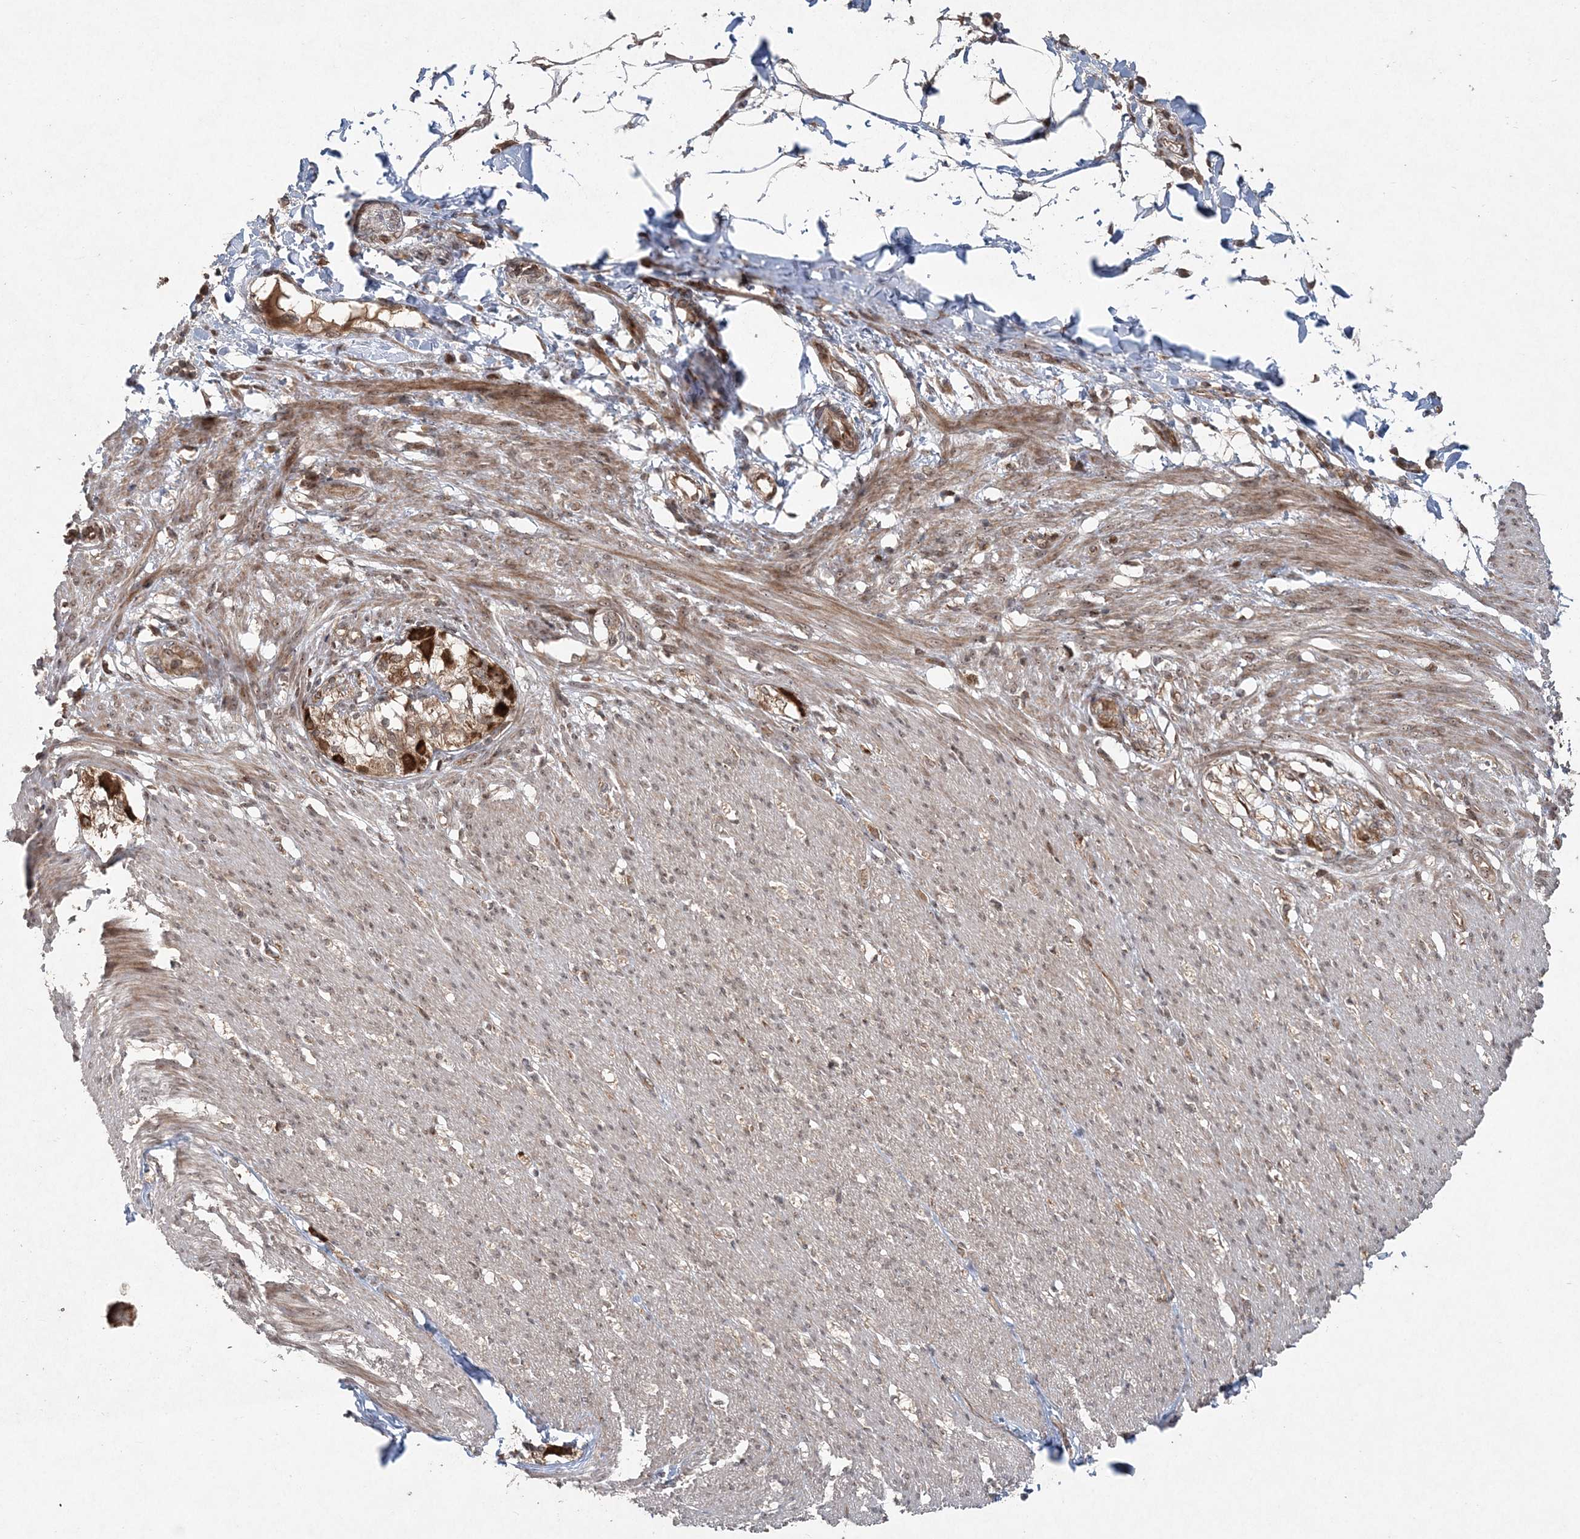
{"staining": {"intensity": "moderate", "quantity": "25%-75%", "location": "cytoplasmic/membranous,nuclear"}, "tissue": "smooth muscle", "cell_type": "Smooth muscle cells", "image_type": "normal", "snomed": [{"axis": "morphology", "description": "Normal tissue, NOS"}, {"axis": "morphology", "description": "Adenocarcinoma, NOS"}, {"axis": "topography", "description": "Smooth muscle"}, {"axis": "topography", "description": "Colon"}], "caption": "Immunohistochemical staining of normal smooth muscle shows medium levels of moderate cytoplasmic/membranous,nuclear staining in approximately 25%-75% of smooth muscle cells.", "gene": "SERINC1", "patient": {"sex": "male", "age": 14}}